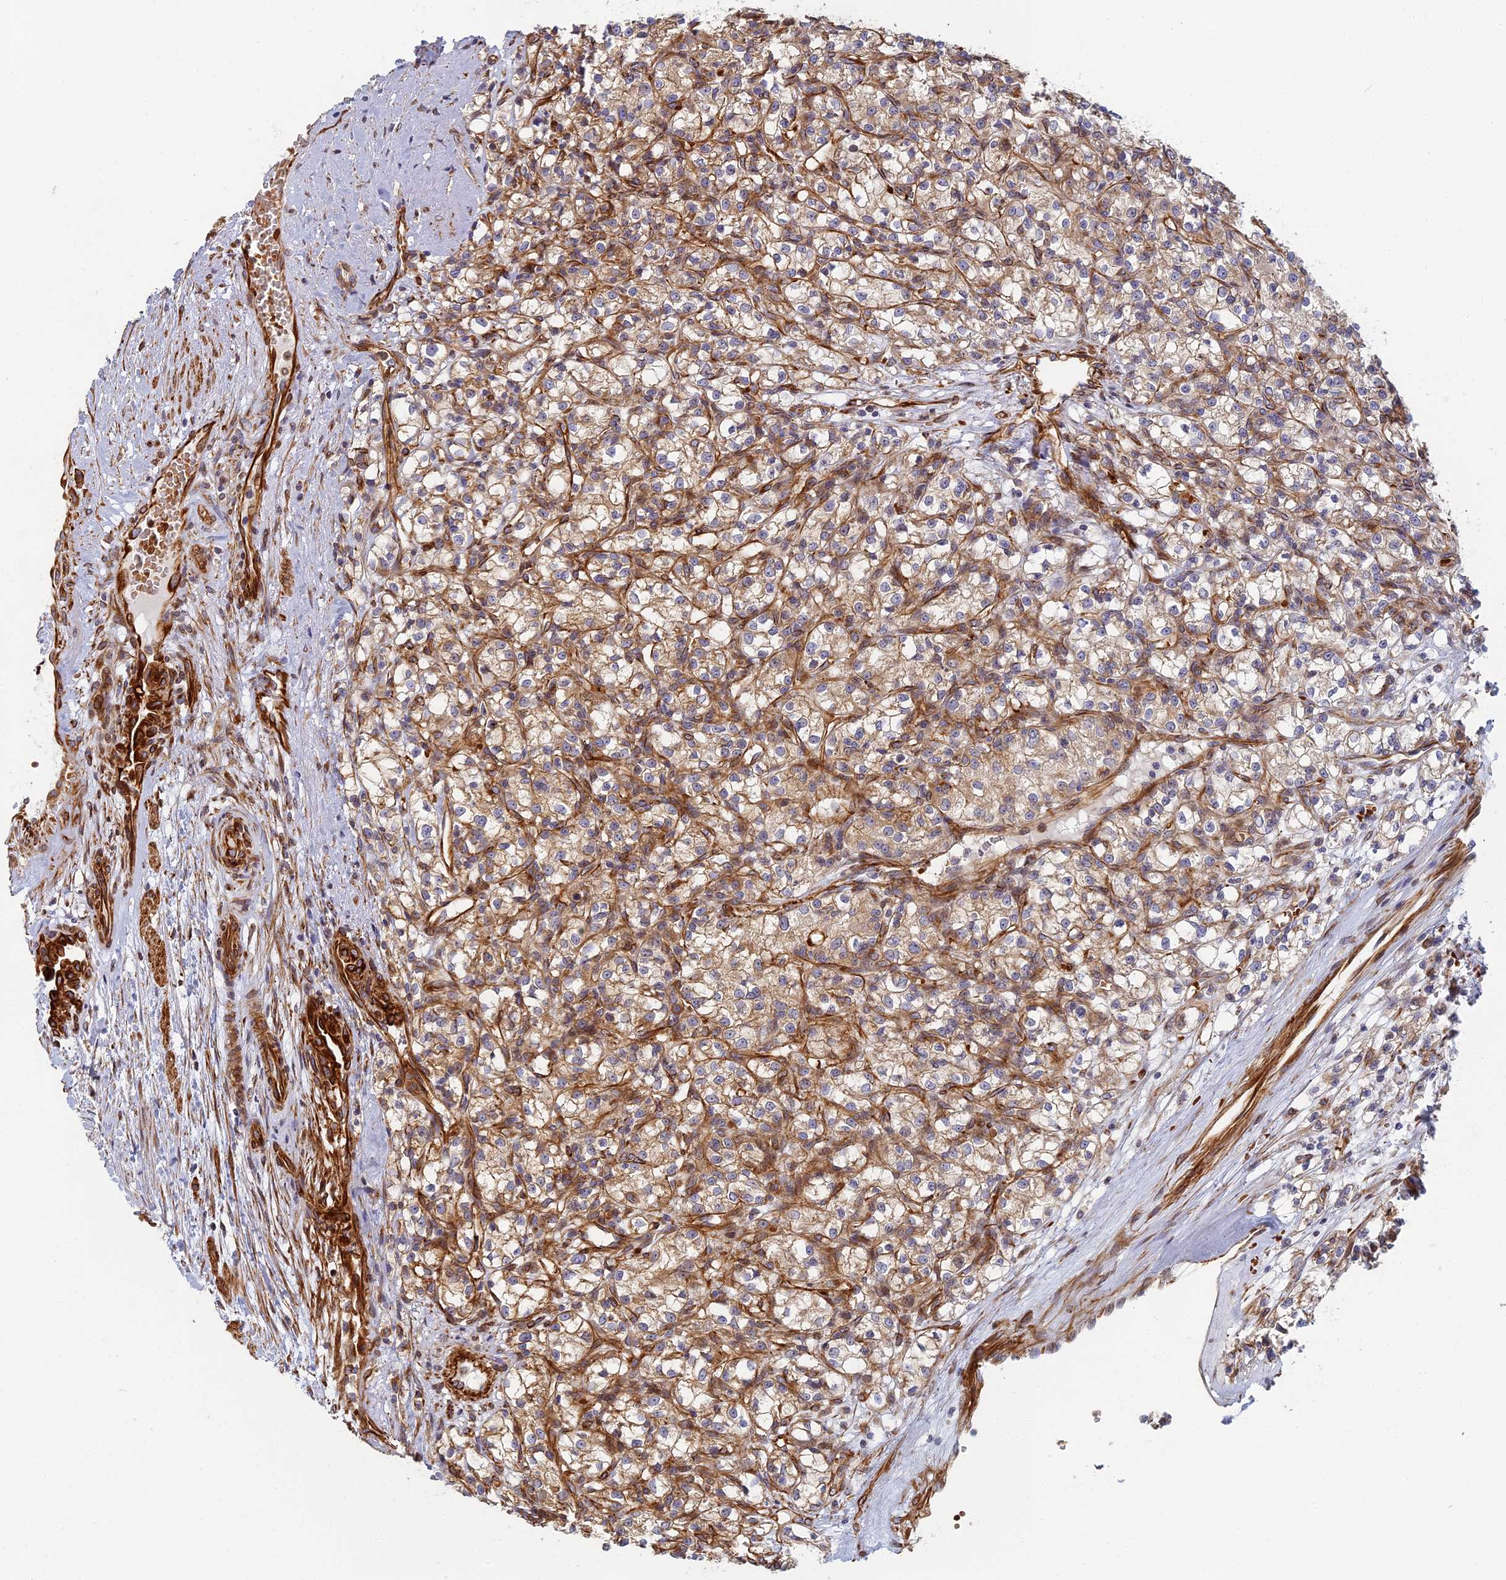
{"staining": {"intensity": "weak", "quantity": ">75%", "location": "cytoplasmic/membranous"}, "tissue": "renal cancer", "cell_type": "Tumor cells", "image_type": "cancer", "snomed": [{"axis": "morphology", "description": "Adenocarcinoma, NOS"}, {"axis": "topography", "description": "Kidney"}], "caption": "A high-resolution photomicrograph shows immunohistochemistry staining of renal cancer, which shows weak cytoplasmic/membranous positivity in approximately >75% of tumor cells. The staining is performed using DAB brown chromogen to label protein expression. The nuclei are counter-stained blue using hematoxylin.", "gene": "ABCB10", "patient": {"sex": "female", "age": 59}}